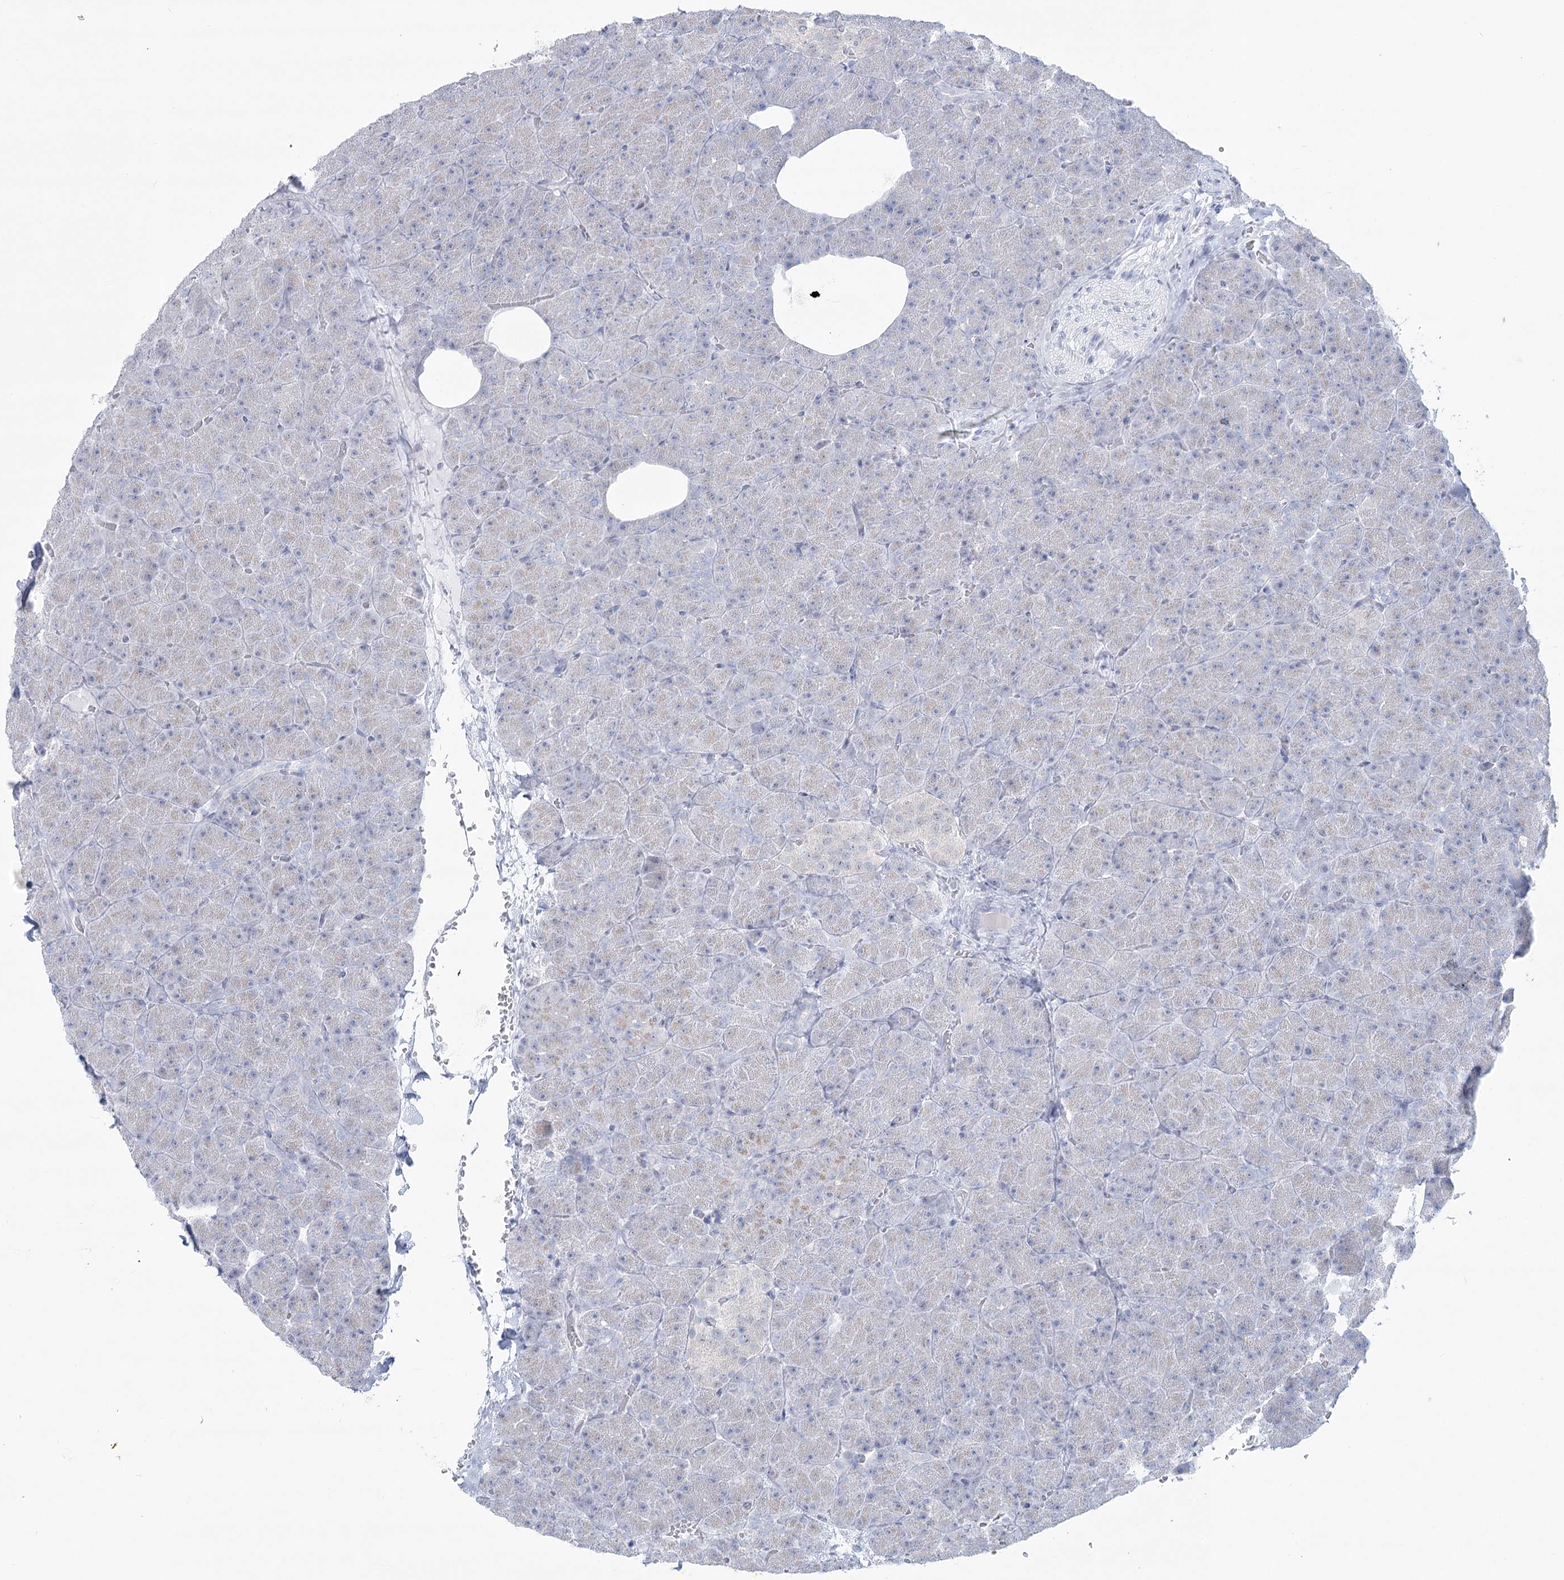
{"staining": {"intensity": "negative", "quantity": "none", "location": "none"}, "tissue": "pancreas", "cell_type": "Exocrine glandular cells", "image_type": "normal", "snomed": [{"axis": "morphology", "description": "Normal tissue, NOS"}, {"axis": "morphology", "description": "Carcinoid, malignant, NOS"}, {"axis": "topography", "description": "Pancreas"}], "caption": "High magnification brightfield microscopy of unremarkable pancreas stained with DAB (brown) and counterstained with hematoxylin (blue): exocrine glandular cells show no significant expression.", "gene": "ZNF843", "patient": {"sex": "female", "age": 35}}